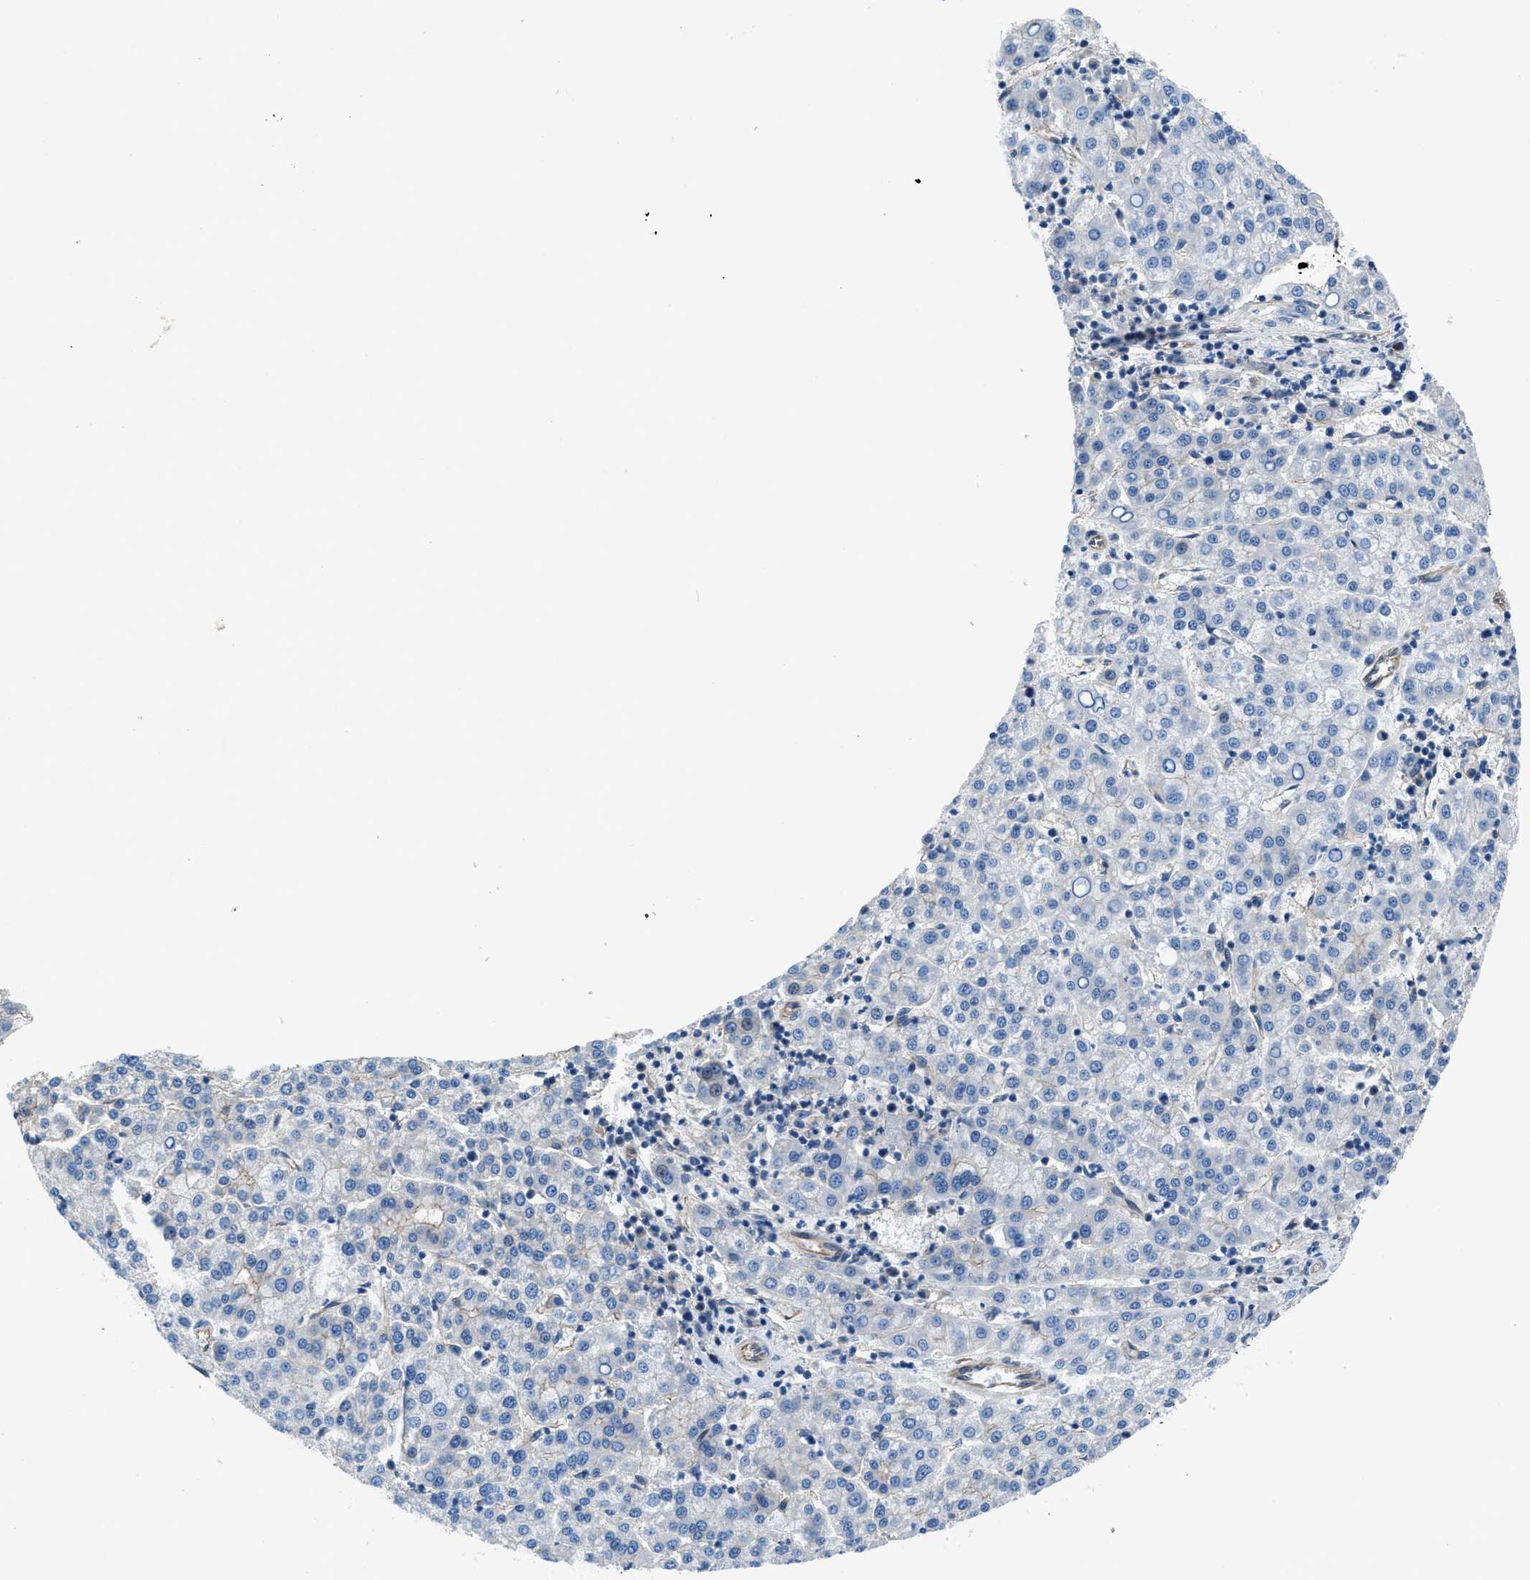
{"staining": {"intensity": "negative", "quantity": "none", "location": "none"}, "tissue": "liver cancer", "cell_type": "Tumor cells", "image_type": "cancer", "snomed": [{"axis": "morphology", "description": "Carcinoma, Hepatocellular, NOS"}, {"axis": "topography", "description": "Liver"}], "caption": "Tumor cells show no significant protein positivity in hepatocellular carcinoma (liver). Brightfield microscopy of immunohistochemistry (IHC) stained with DAB (brown) and hematoxylin (blue), captured at high magnification.", "gene": "TRIP4", "patient": {"sex": "female", "age": 58}}